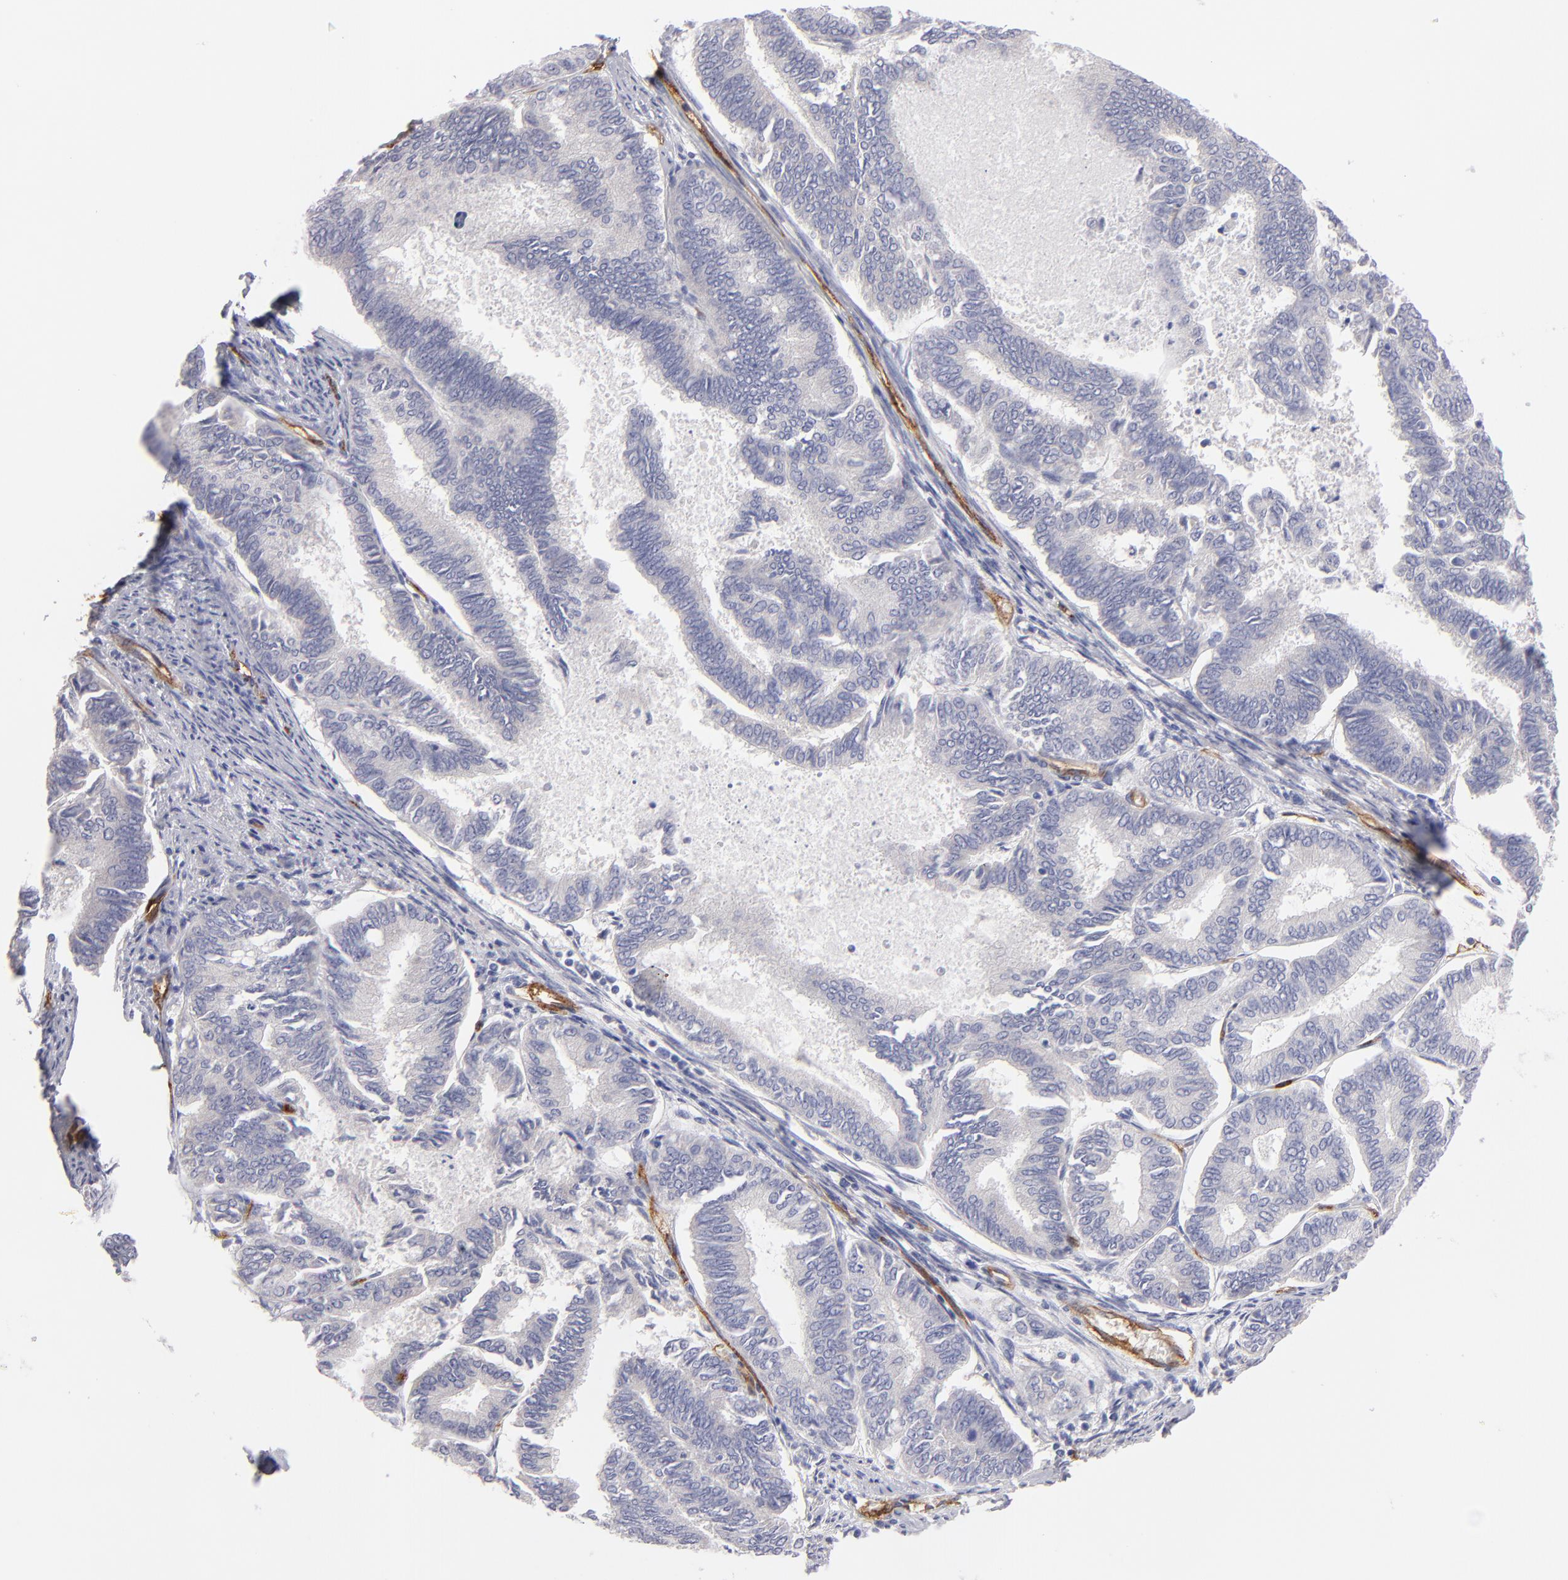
{"staining": {"intensity": "negative", "quantity": "none", "location": "none"}, "tissue": "endometrial cancer", "cell_type": "Tumor cells", "image_type": "cancer", "snomed": [{"axis": "morphology", "description": "Adenocarcinoma, NOS"}, {"axis": "topography", "description": "Endometrium"}], "caption": "This micrograph is of adenocarcinoma (endometrial) stained with IHC to label a protein in brown with the nuclei are counter-stained blue. There is no expression in tumor cells.", "gene": "PLVAP", "patient": {"sex": "female", "age": 86}}